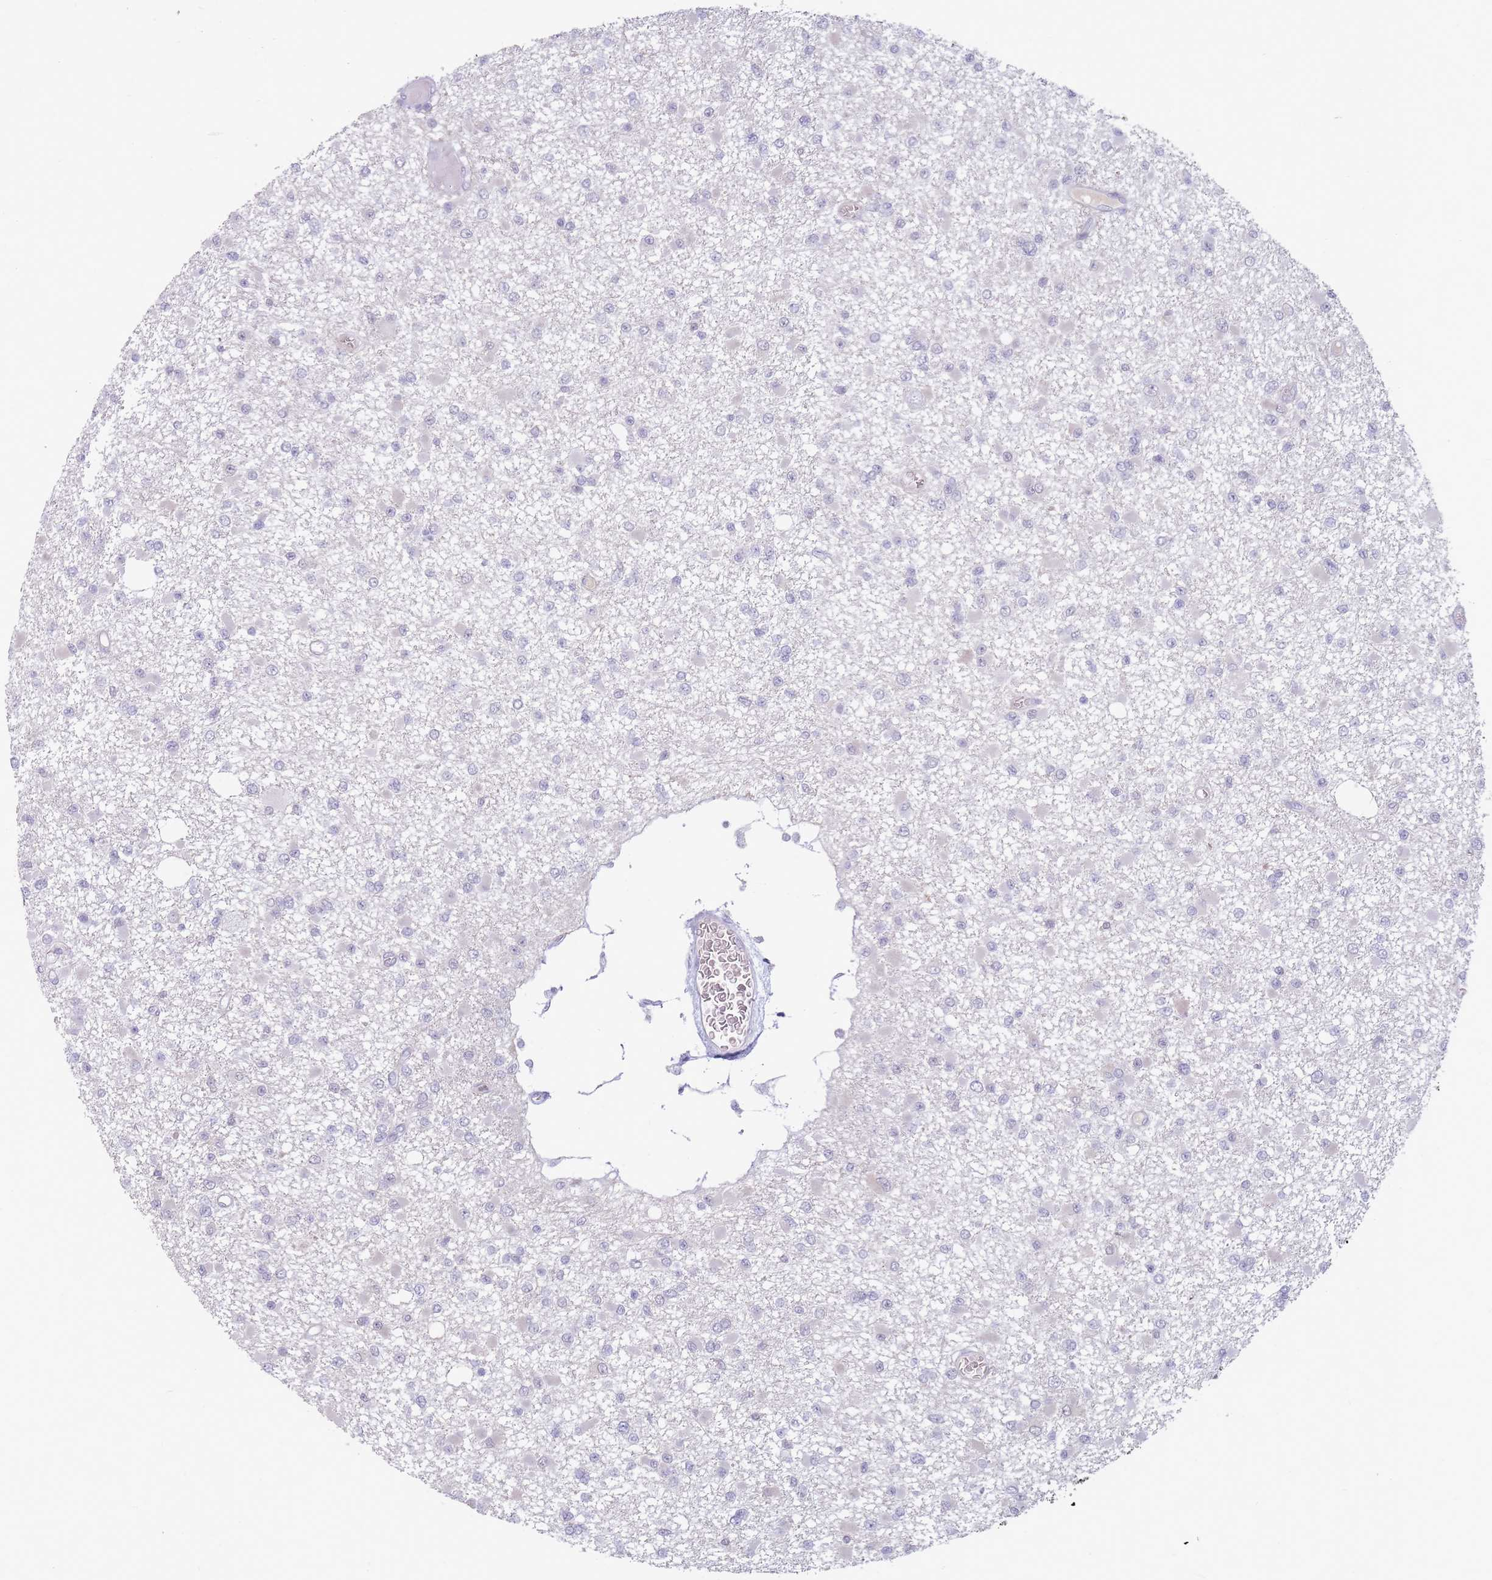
{"staining": {"intensity": "negative", "quantity": "none", "location": "none"}, "tissue": "glioma", "cell_type": "Tumor cells", "image_type": "cancer", "snomed": [{"axis": "morphology", "description": "Glioma, malignant, Low grade"}, {"axis": "topography", "description": "Brain"}], "caption": "This image is of glioma stained with IHC to label a protein in brown with the nuclei are counter-stained blue. There is no staining in tumor cells.", "gene": "ARID3B", "patient": {"sex": "female", "age": 22}}